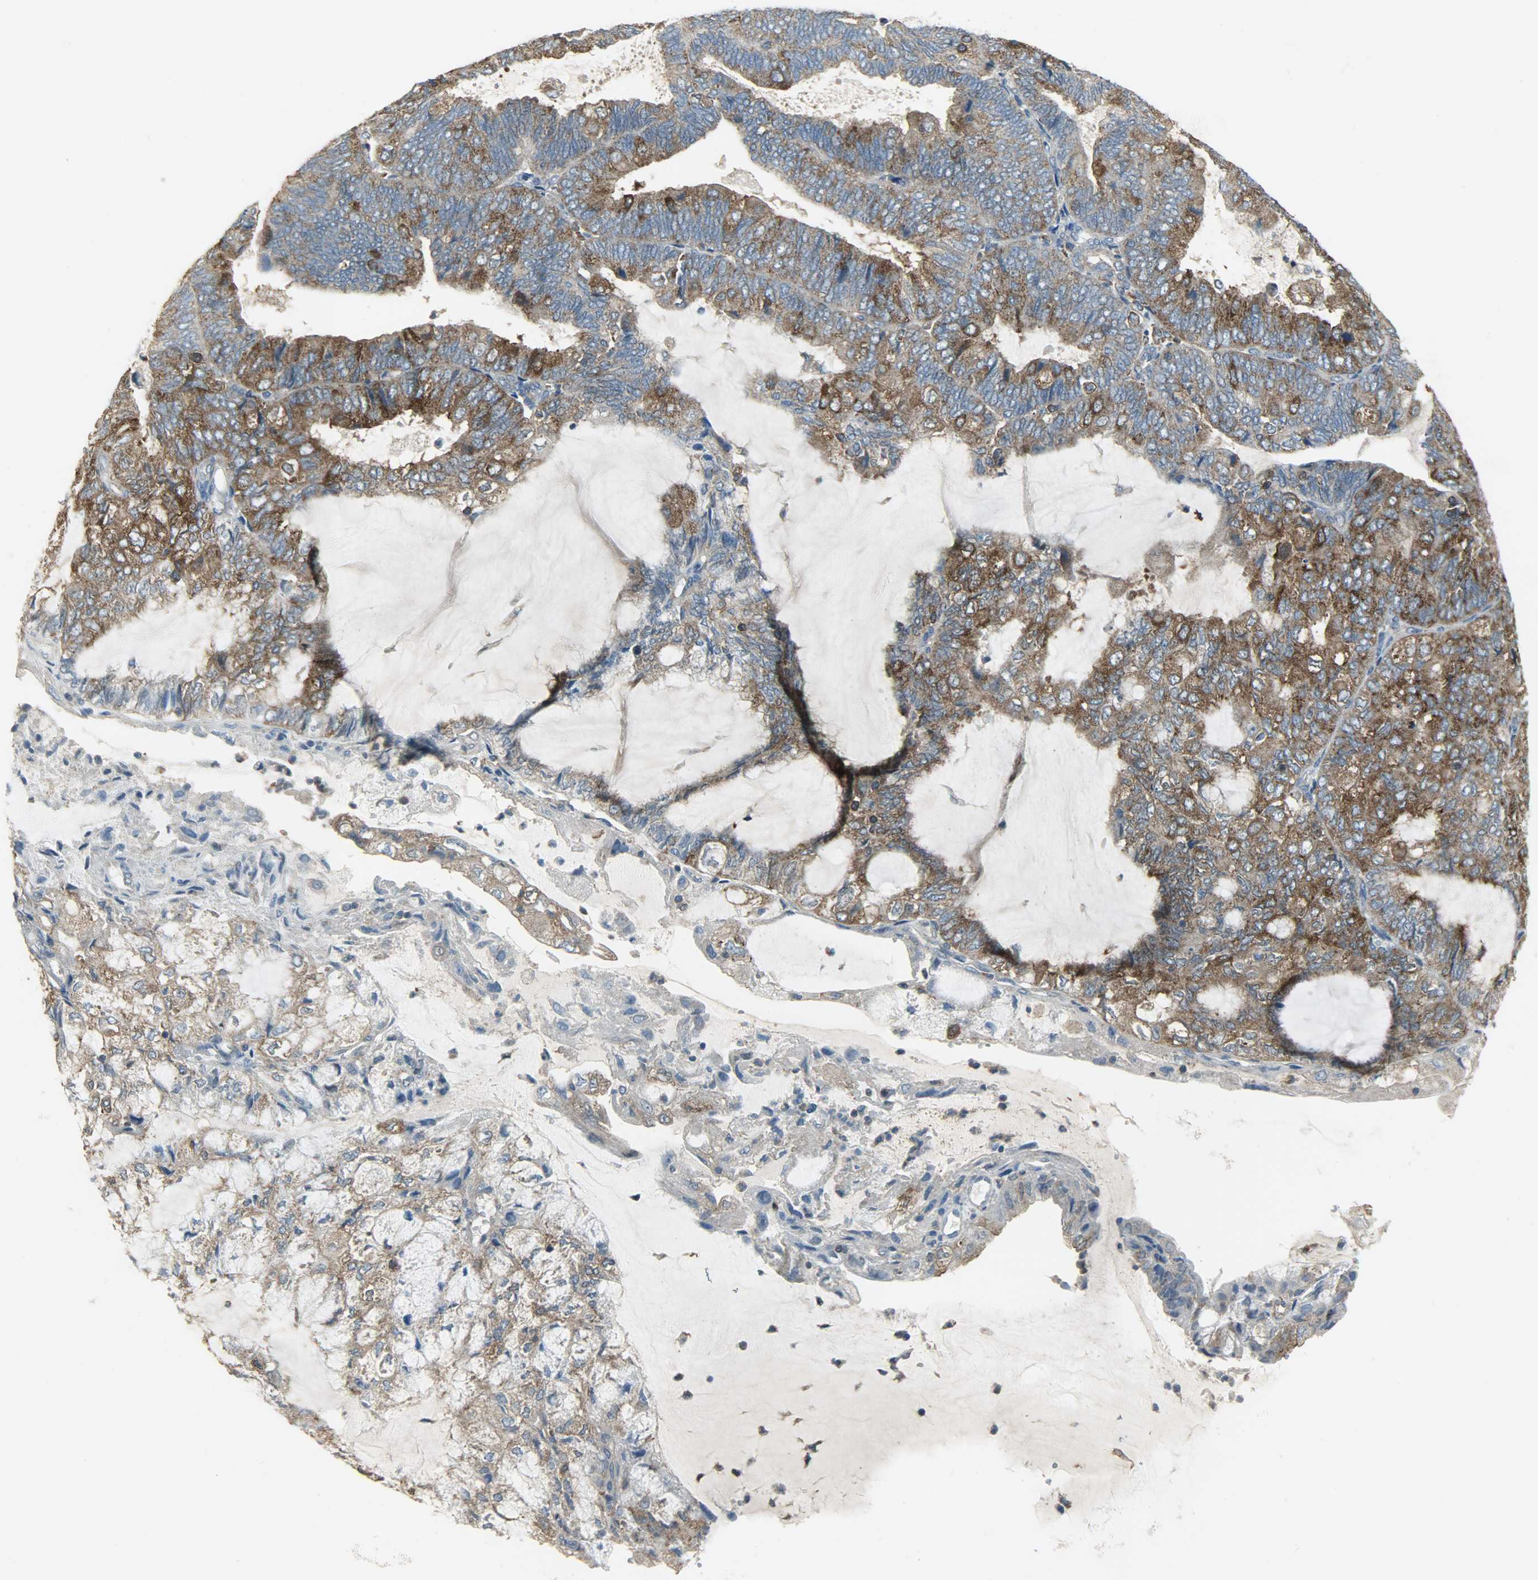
{"staining": {"intensity": "moderate", "quantity": ">75%", "location": "cytoplasmic/membranous"}, "tissue": "endometrial cancer", "cell_type": "Tumor cells", "image_type": "cancer", "snomed": [{"axis": "morphology", "description": "Adenocarcinoma, NOS"}, {"axis": "topography", "description": "Endometrium"}], "caption": "A micrograph showing moderate cytoplasmic/membranous staining in approximately >75% of tumor cells in adenocarcinoma (endometrial), as visualized by brown immunohistochemical staining.", "gene": "DNAJA4", "patient": {"sex": "female", "age": 81}}